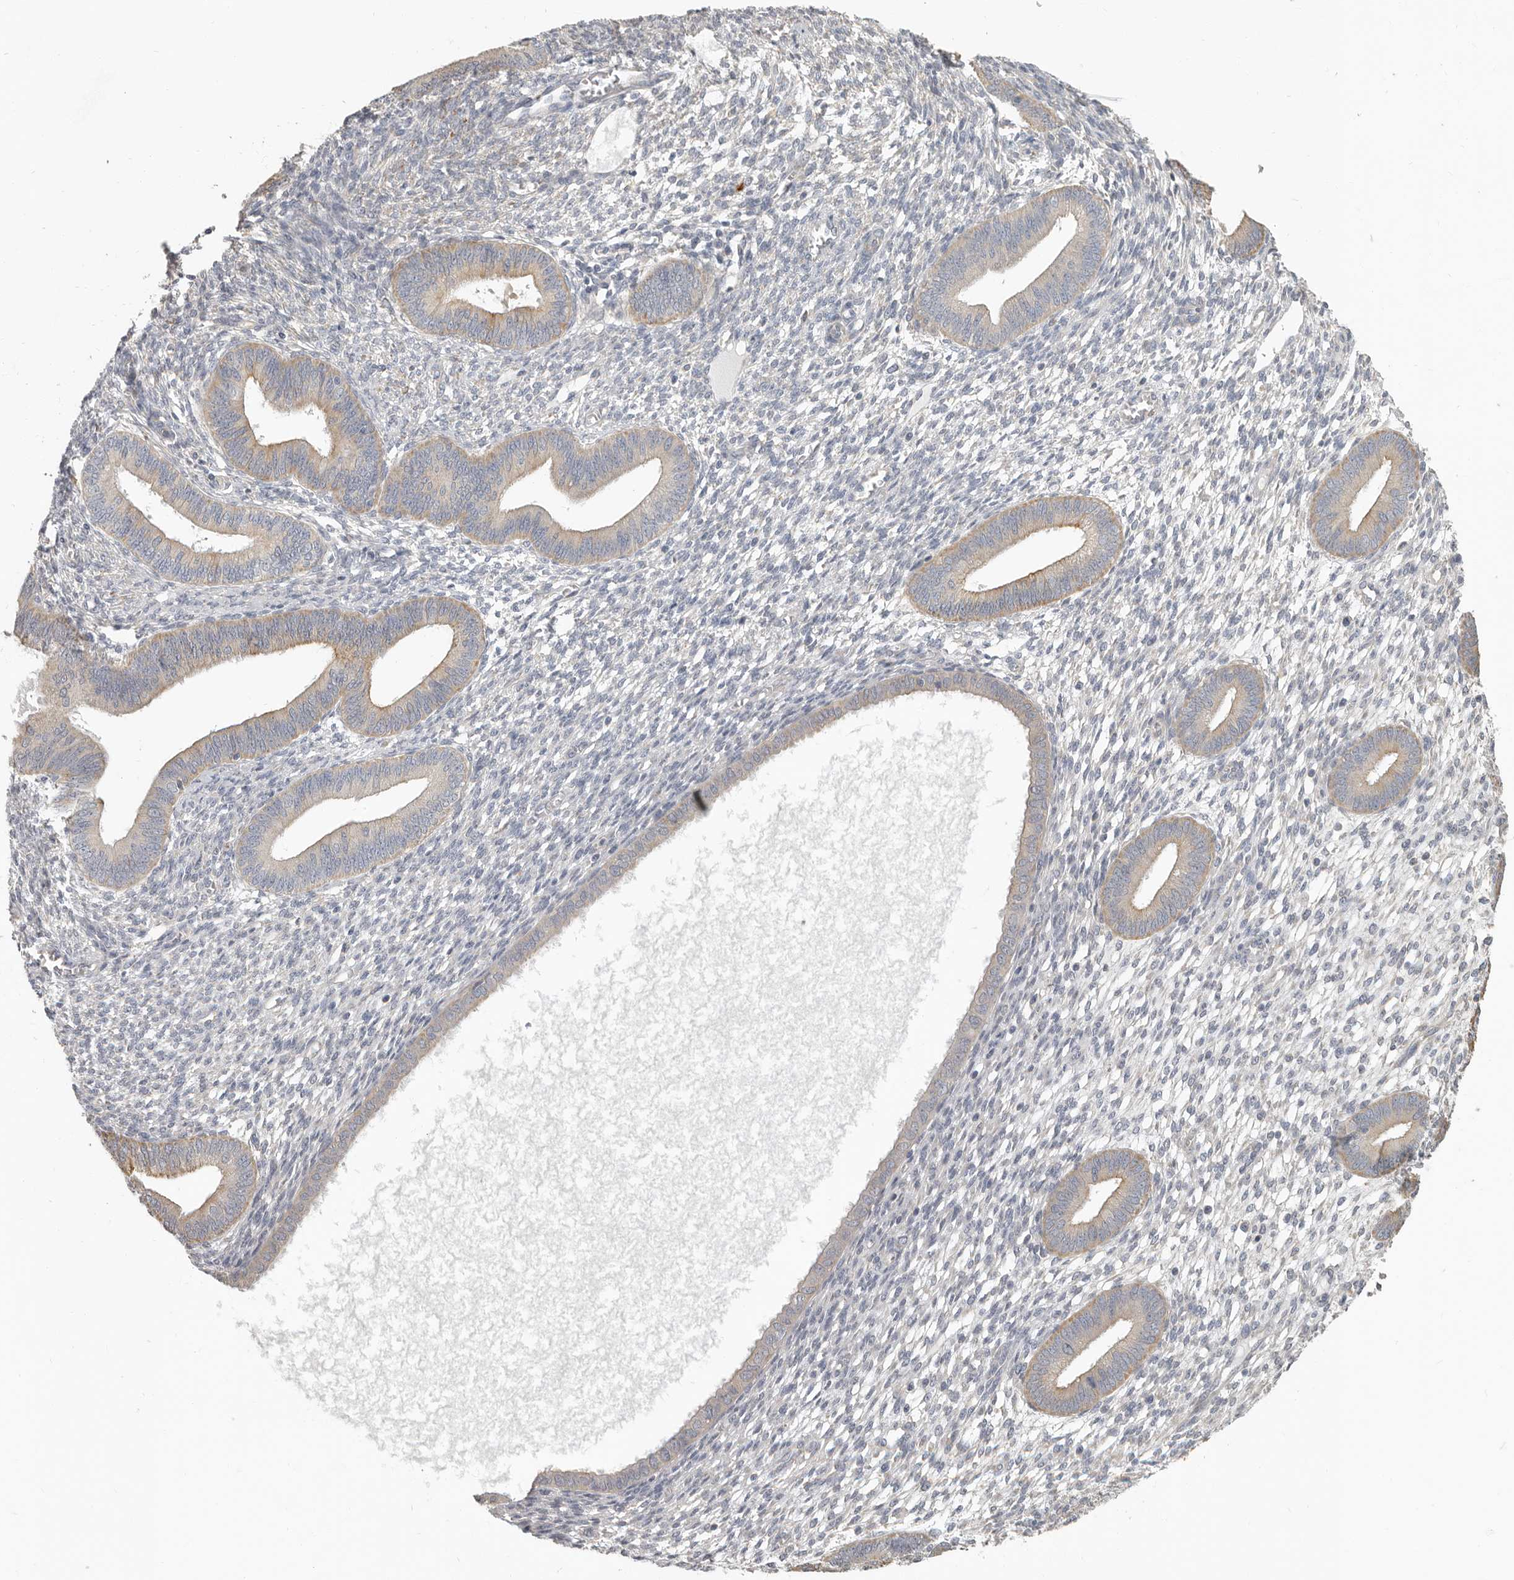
{"staining": {"intensity": "negative", "quantity": "none", "location": "none"}, "tissue": "endometrium", "cell_type": "Cells in endometrial stroma", "image_type": "normal", "snomed": [{"axis": "morphology", "description": "Normal tissue, NOS"}, {"axis": "topography", "description": "Endometrium"}], "caption": "DAB immunohistochemical staining of unremarkable human endometrium reveals no significant positivity in cells in endometrial stroma.", "gene": "UNK", "patient": {"sex": "female", "age": 46}}